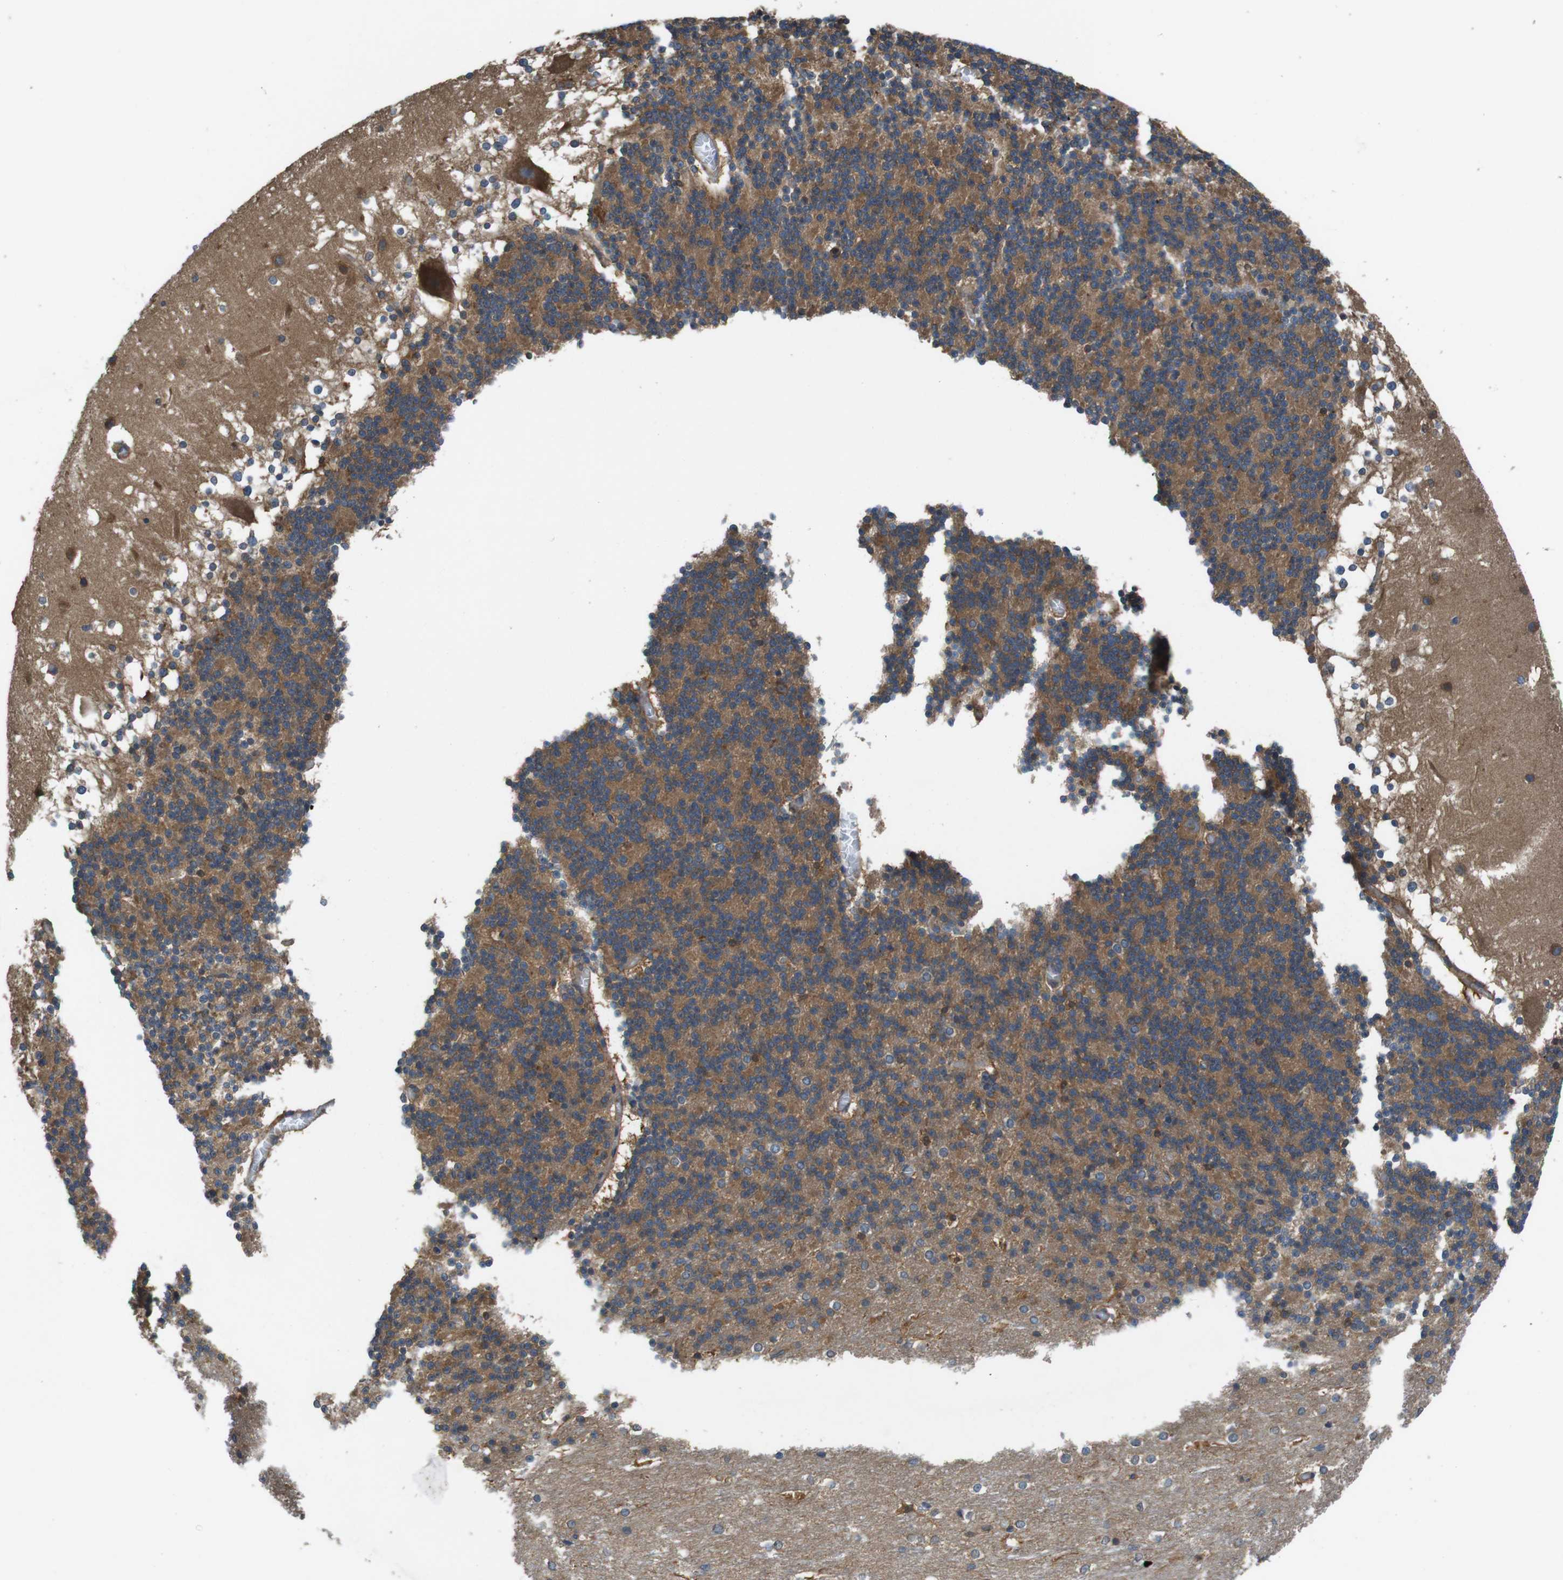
{"staining": {"intensity": "moderate", "quantity": "25%-75%", "location": "cytoplasmic/membranous"}, "tissue": "cerebellum", "cell_type": "Cells in granular layer", "image_type": "normal", "snomed": [{"axis": "morphology", "description": "Normal tissue, NOS"}, {"axis": "topography", "description": "Cerebellum"}], "caption": "Protein staining displays moderate cytoplasmic/membranous expression in about 25%-75% of cells in granular layer in normal cerebellum.", "gene": "DCTN1", "patient": {"sex": "female", "age": 19}}